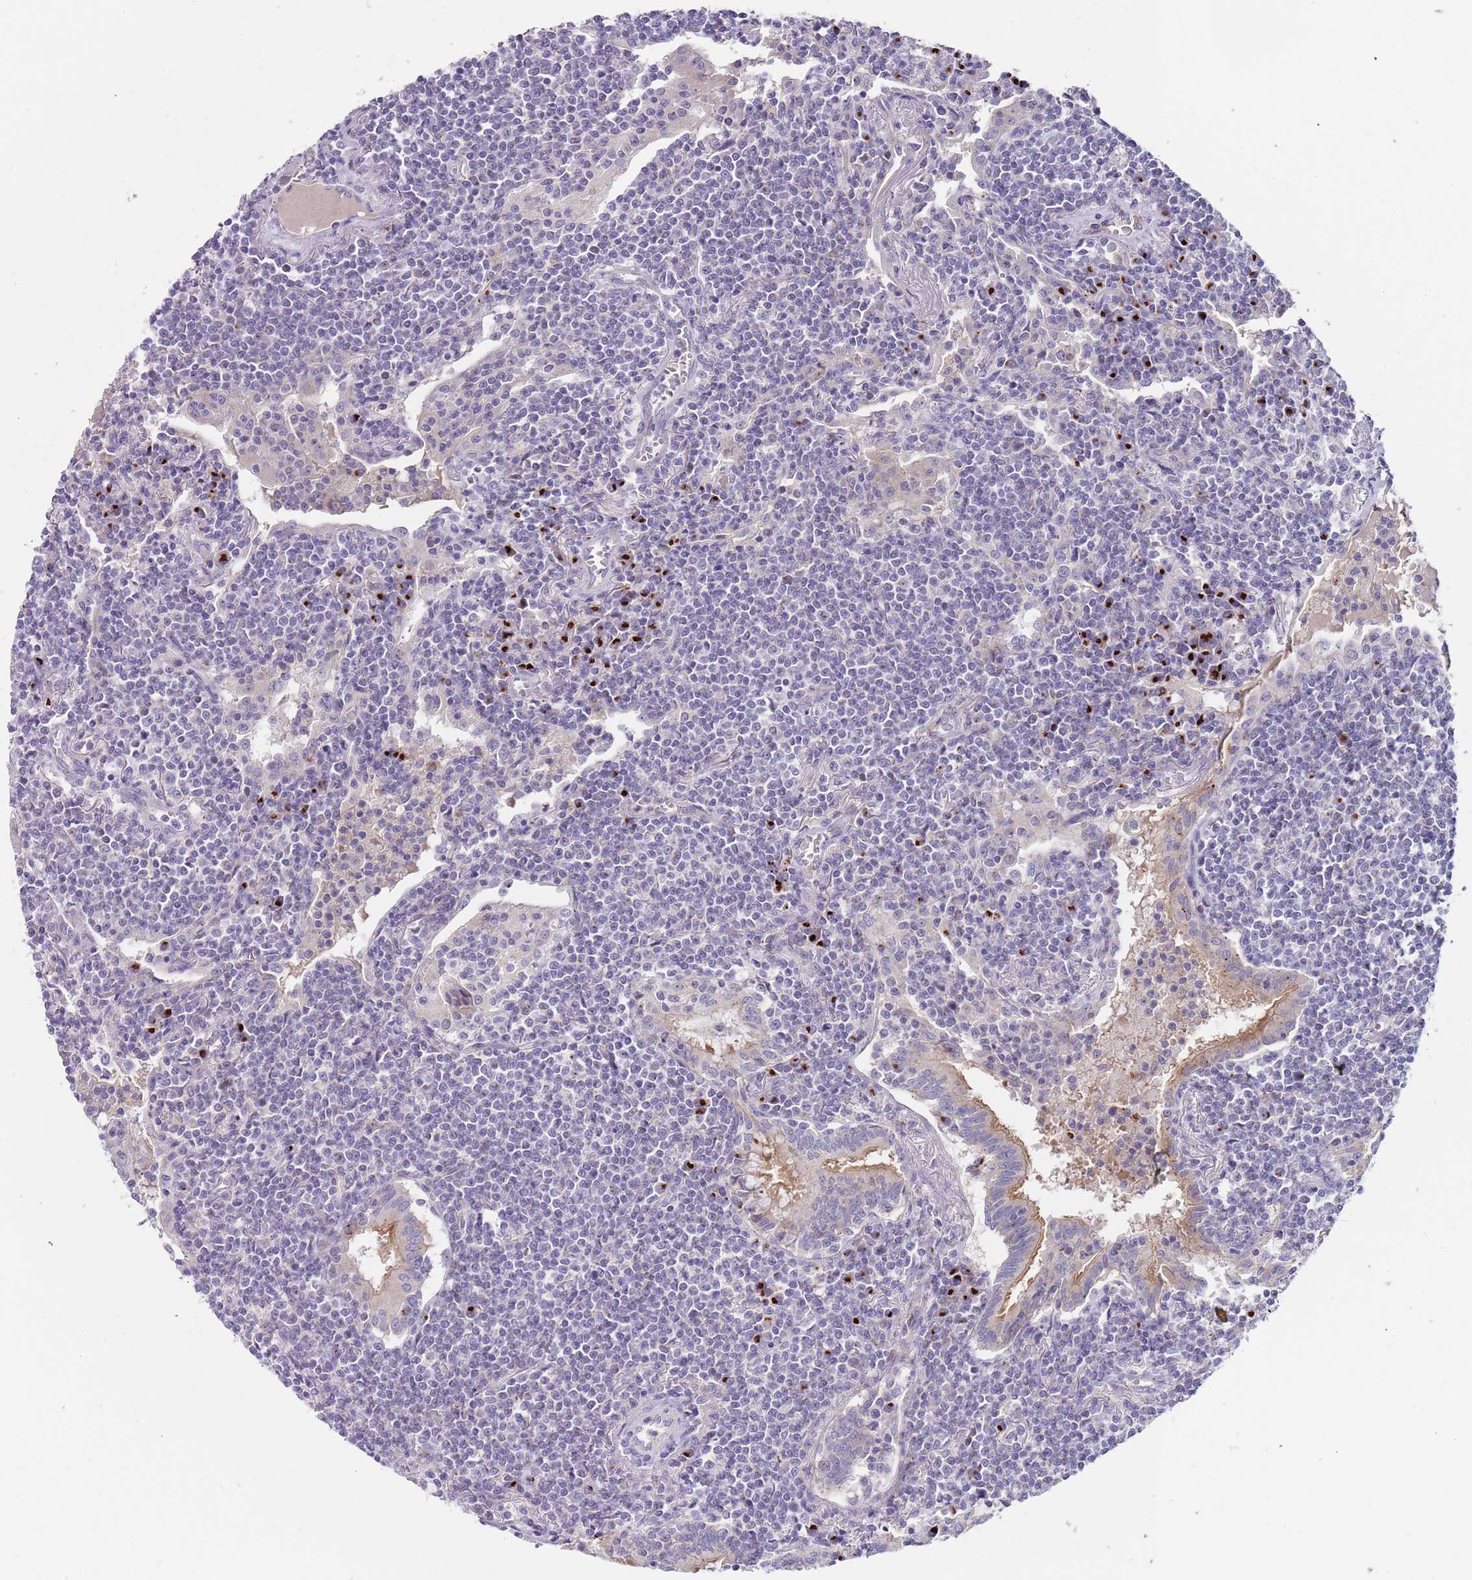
{"staining": {"intensity": "negative", "quantity": "none", "location": "none"}, "tissue": "lymphoma", "cell_type": "Tumor cells", "image_type": "cancer", "snomed": [{"axis": "morphology", "description": "Malignant lymphoma, non-Hodgkin's type, Low grade"}, {"axis": "topography", "description": "Lung"}], "caption": "The micrograph exhibits no significant staining in tumor cells of lymphoma.", "gene": "C2CD3", "patient": {"sex": "female", "age": 71}}